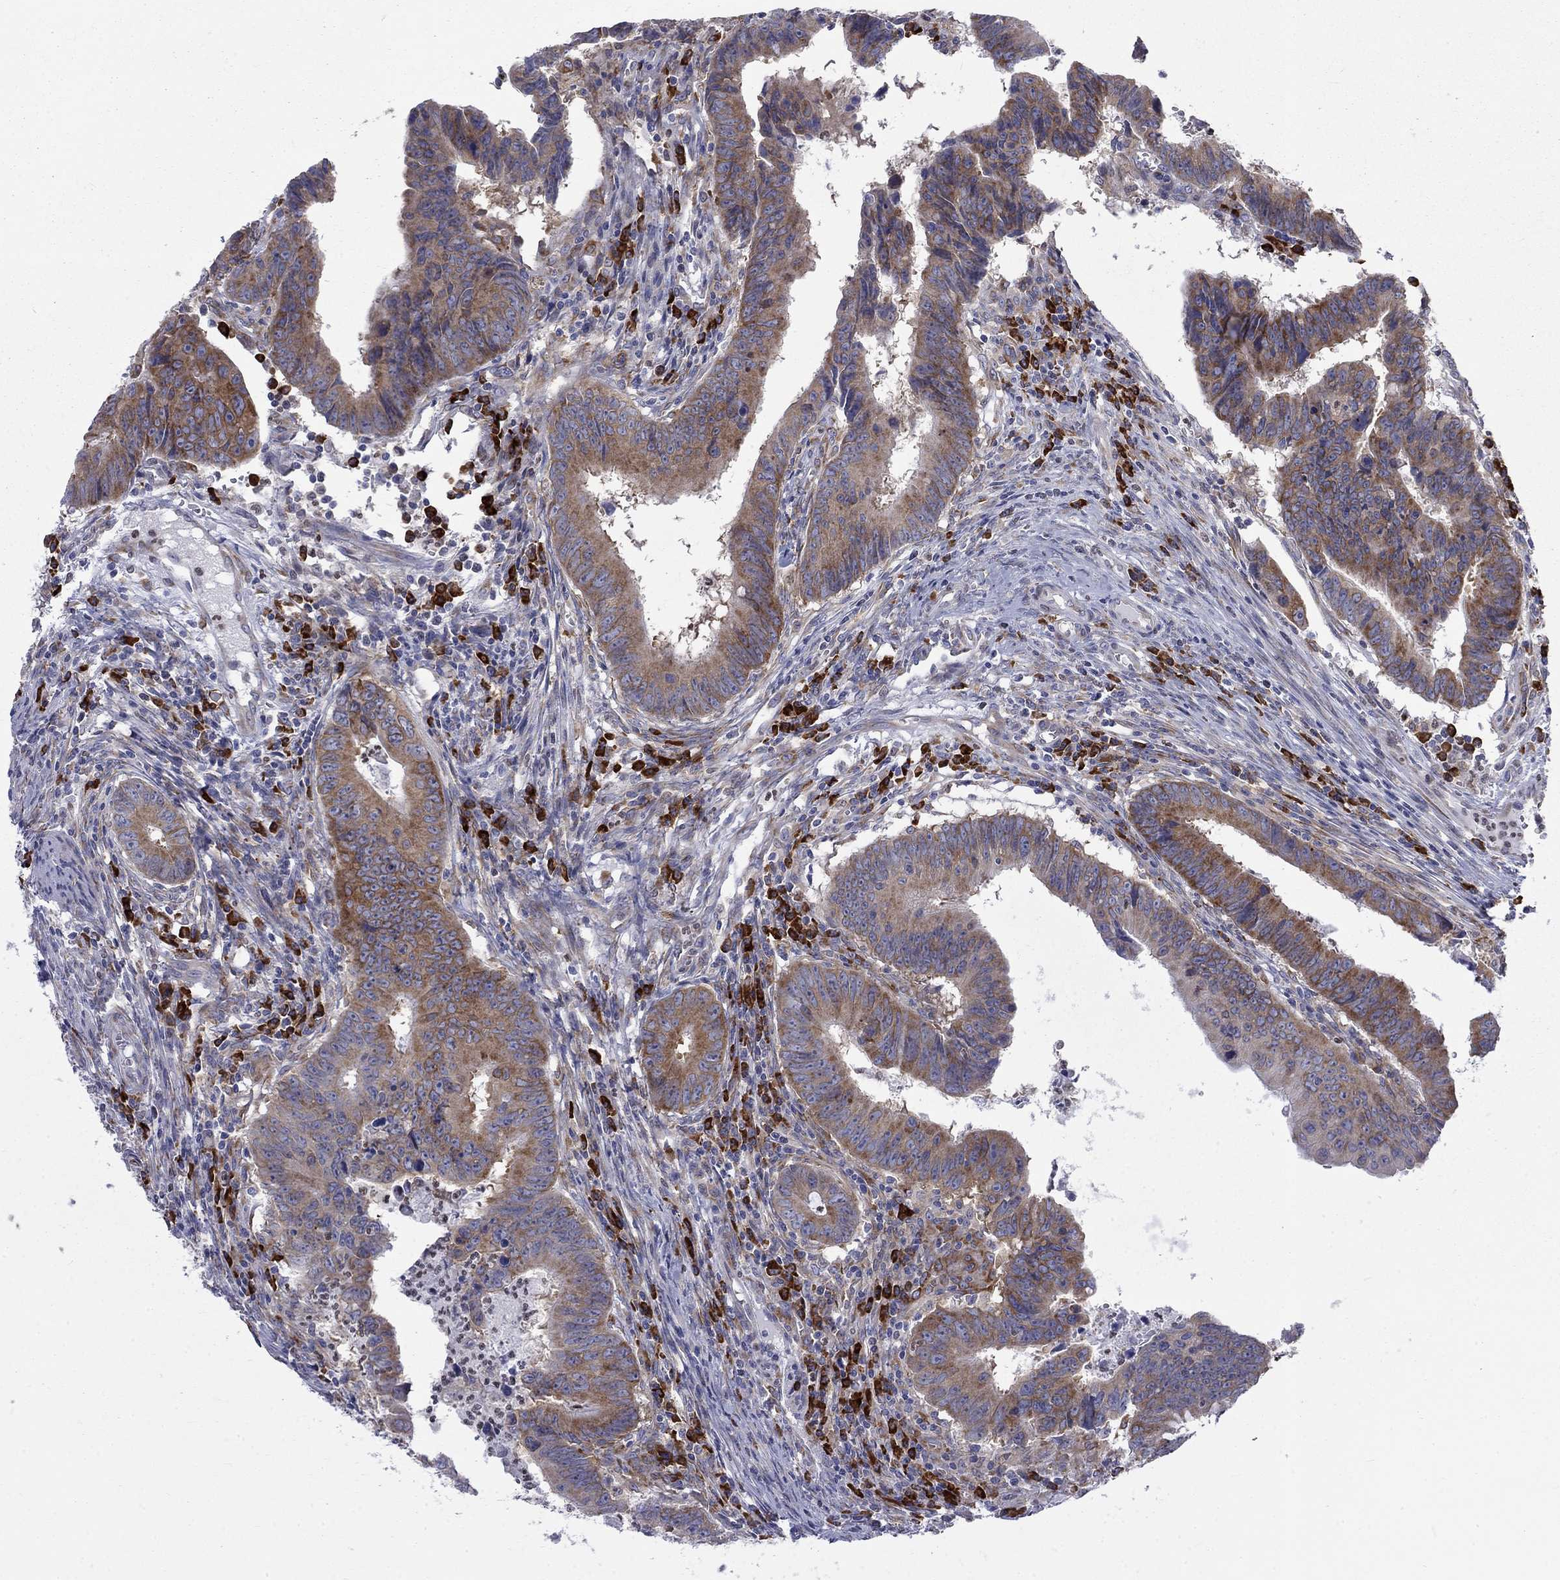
{"staining": {"intensity": "moderate", "quantity": ">75%", "location": "cytoplasmic/membranous"}, "tissue": "colorectal cancer", "cell_type": "Tumor cells", "image_type": "cancer", "snomed": [{"axis": "morphology", "description": "Adenocarcinoma, NOS"}, {"axis": "topography", "description": "Colon"}], "caption": "High-magnification brightfield microscopy of colorectal cancer (adenocarcinoma) stained with DAB (brown) and counterstained with hematoxylin (blue). tumor cells exhibit moderate cytoplasmic/membranous expression is seen in about>75% of cells. (DAB (3,3'-diaminobenzidine) = brown stain, brightfield microscopy at high magnification).", "gene": "PABPC4", "patient": {"sex": "female", "age": 87}}